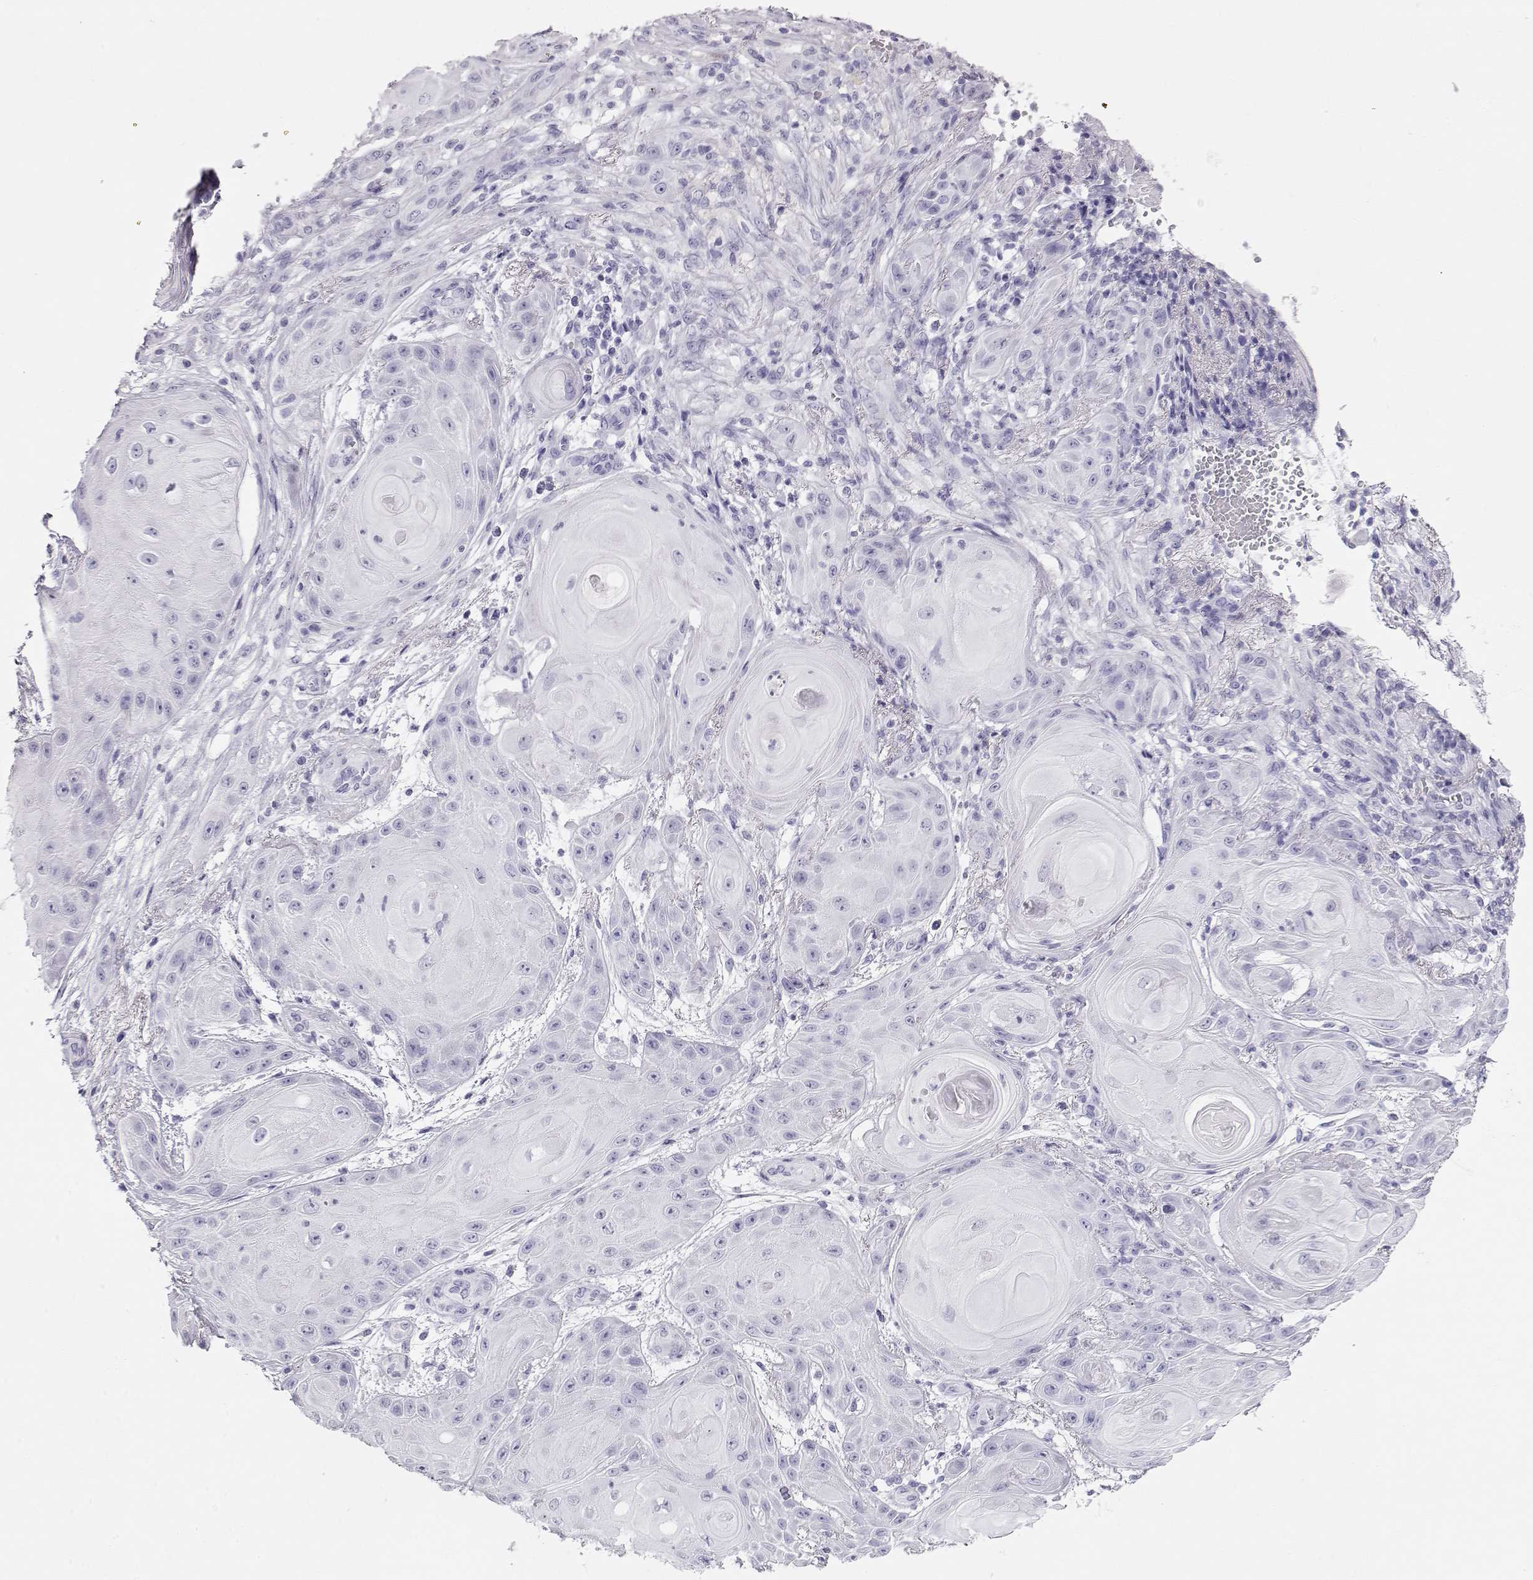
{"staining": {"intensity": "negative", "quantity": "none", "location": "none"}, "tissue": "skin cancer", "cell_type": "Tumor cells", "image_type": "cancer", "snomed": [{"axis": "morphology", "description": "Squamous cell carcinoma, NOS"}, {"axis": "topography", "description": "Skin"}], "caption": "Skin squamous cell carcinoma was stained to show a protein in brown. There is no significant expression in tumor cells. (DAB immunohistochemistry visualized using brightfield microscopy, high magnification).", "gene": "MAGEC1", "patient": {"sex": "male", "age": 62}}